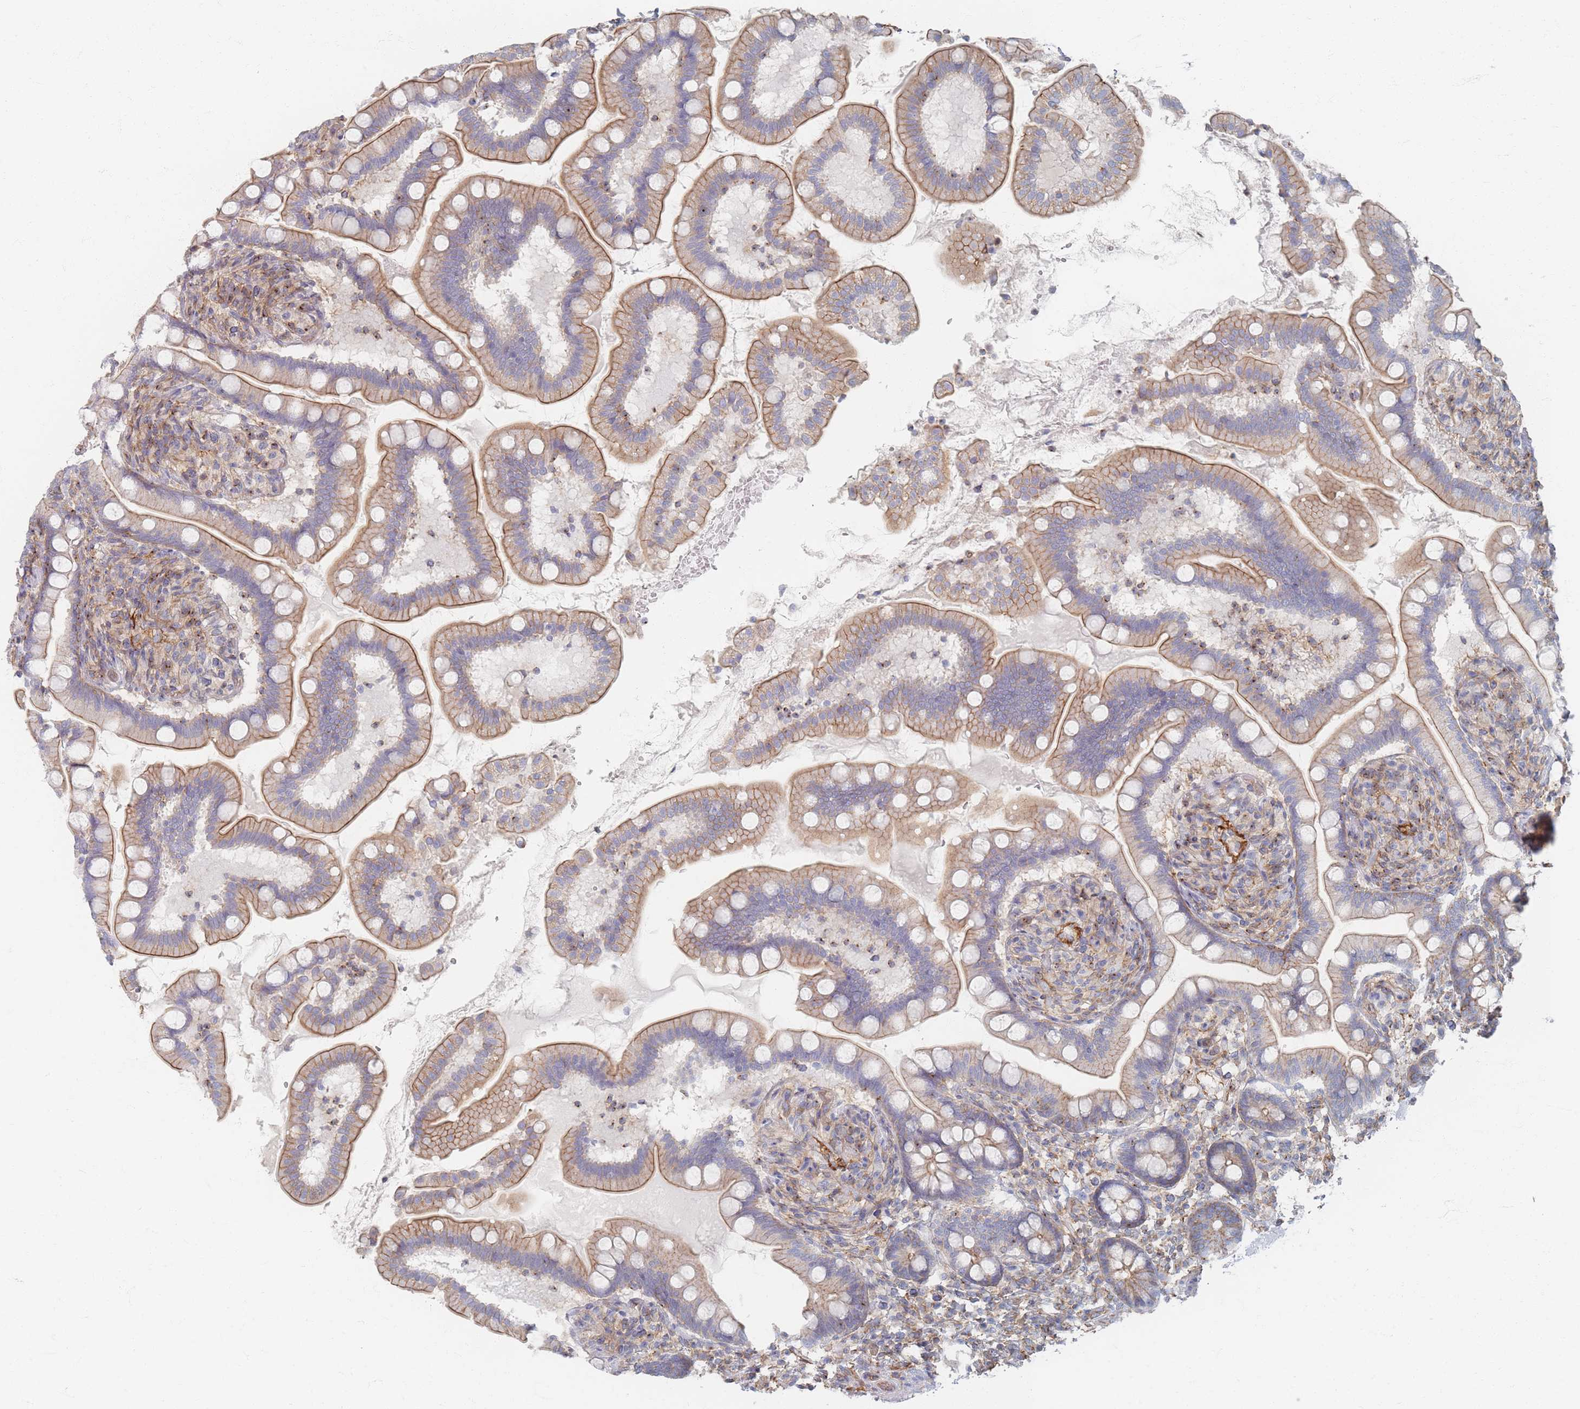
{"staining": {"intensity": "moderate", "quantity": ">75%", "location": "cytoplasmic/membranous"}, "tissue": "small intestine", "cell_type": "Glandular cells", "image_type": "normal", "snomed": [{"axis": "morphology", "description": "Normal tissue, NOS"}, {"axis": "topography", "description": "Small intestine"}], "caption": "Immunohistochemistry of unremarkable human small intestine displays medium levels of moderate cytoplasmic/membranous staining in about >75% of glandular cells. The protein of interest is stained brown, and the nuclei are stained in blue (DAB IHC with brightfield microscopy, high magnification).", "gene": "GNB1", "patient": {"sex": "female", "age": 64}}